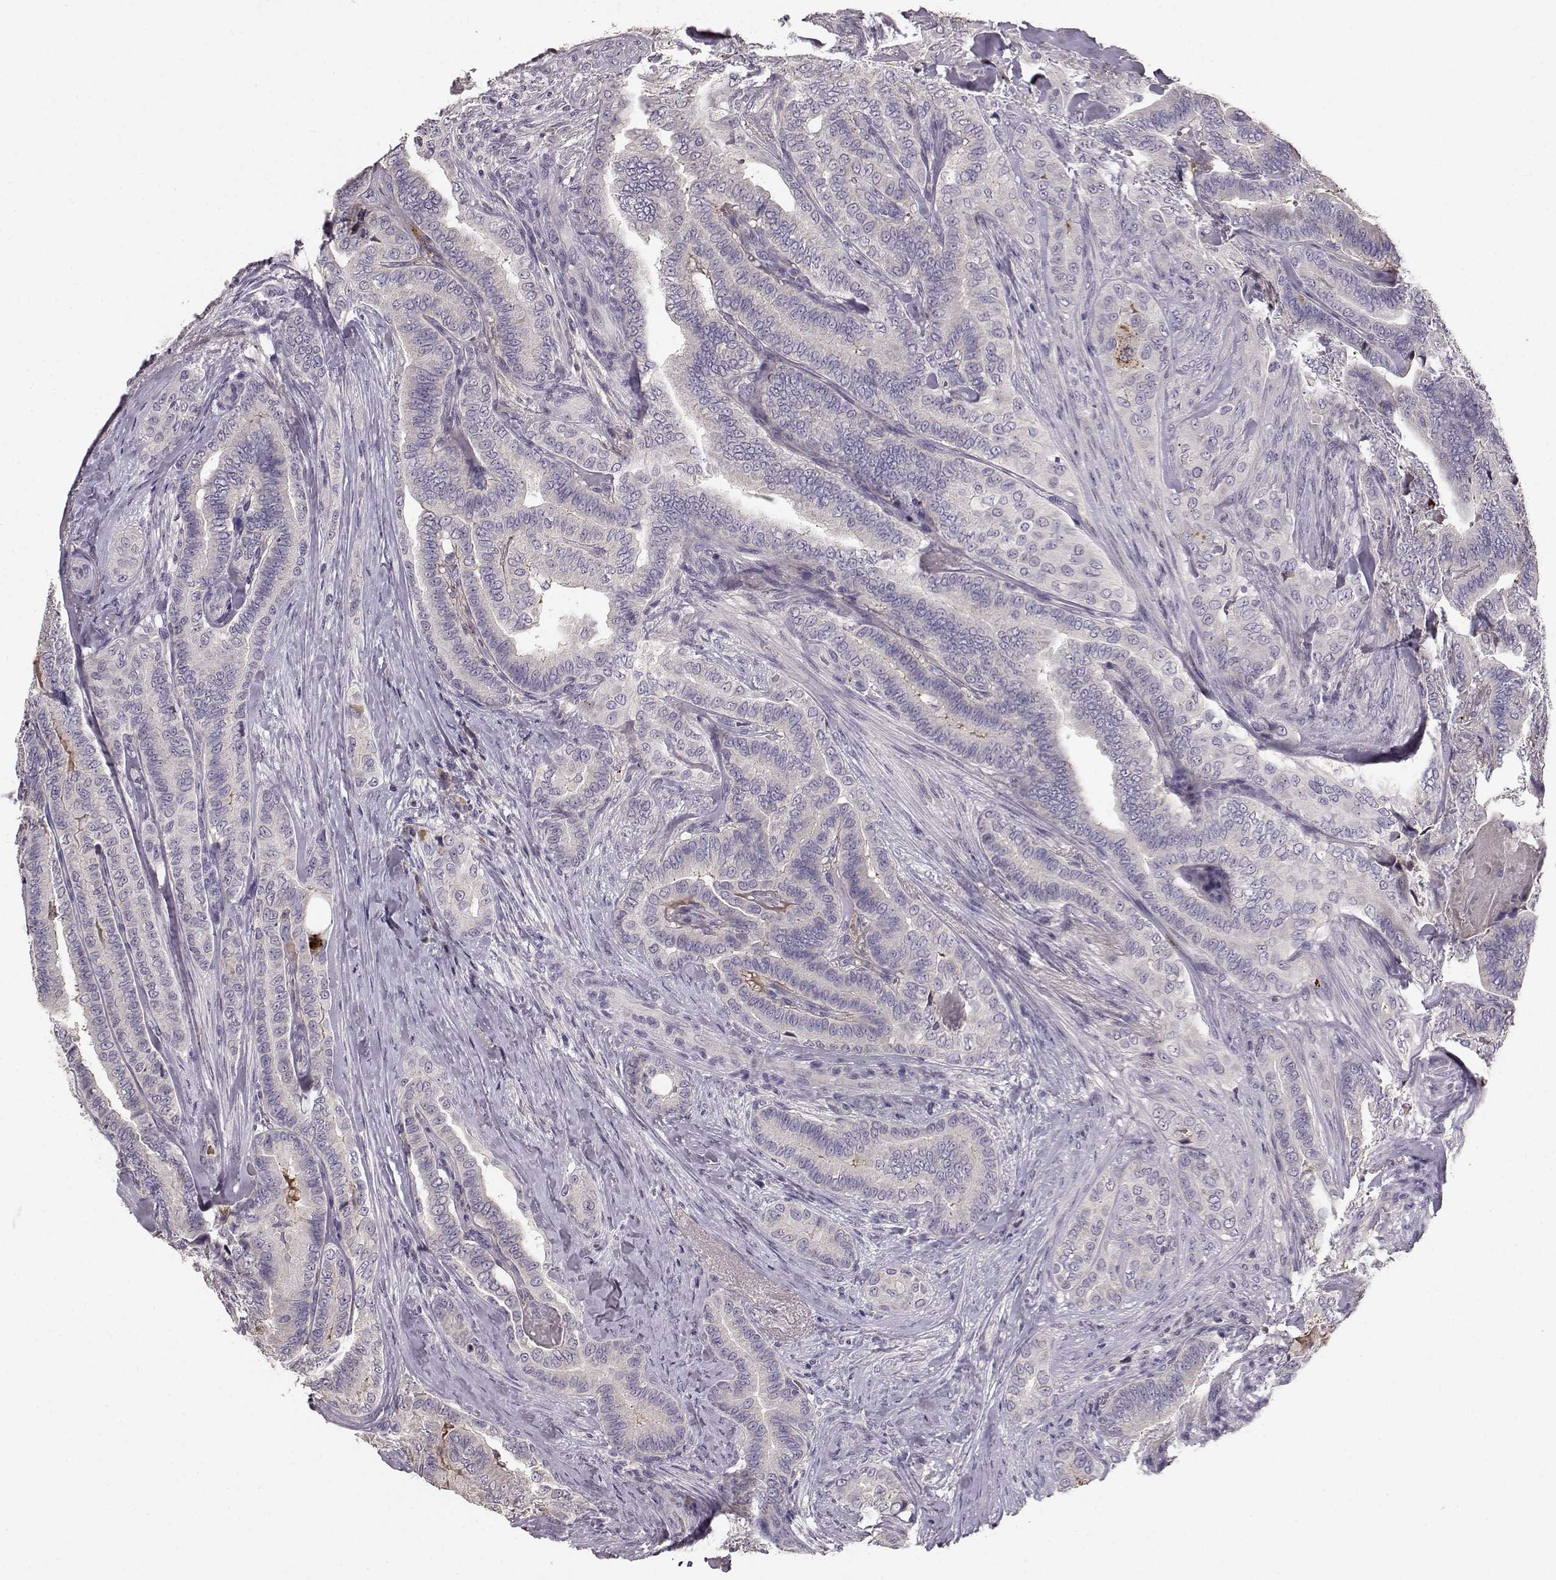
{"staining": {"intensity": "negative", "quantity": "none", "location": "none"}, "tissue": "thyroid cancer", "cell_type": "Tumor cells", "image_type": "cancer", "snomed": [{"axis": "morphology", "description": "Papillary adenocarcinoma, NOS"}, {"axis": "topography", "description": "Thyroid gland"}], "caption": "Immunohistochemistry (IHC) histopathology image of neoplastic tissue: thyroid papillary adenocarcinoma stained with DAB shows no significant protein expression in tumor cells. The staining is performed using DAB brown chromogen with nuclei counter-stained in using hematoxylin.", "gene": "YJEFN3", "patient": {"sex": "male", "age": 61}}